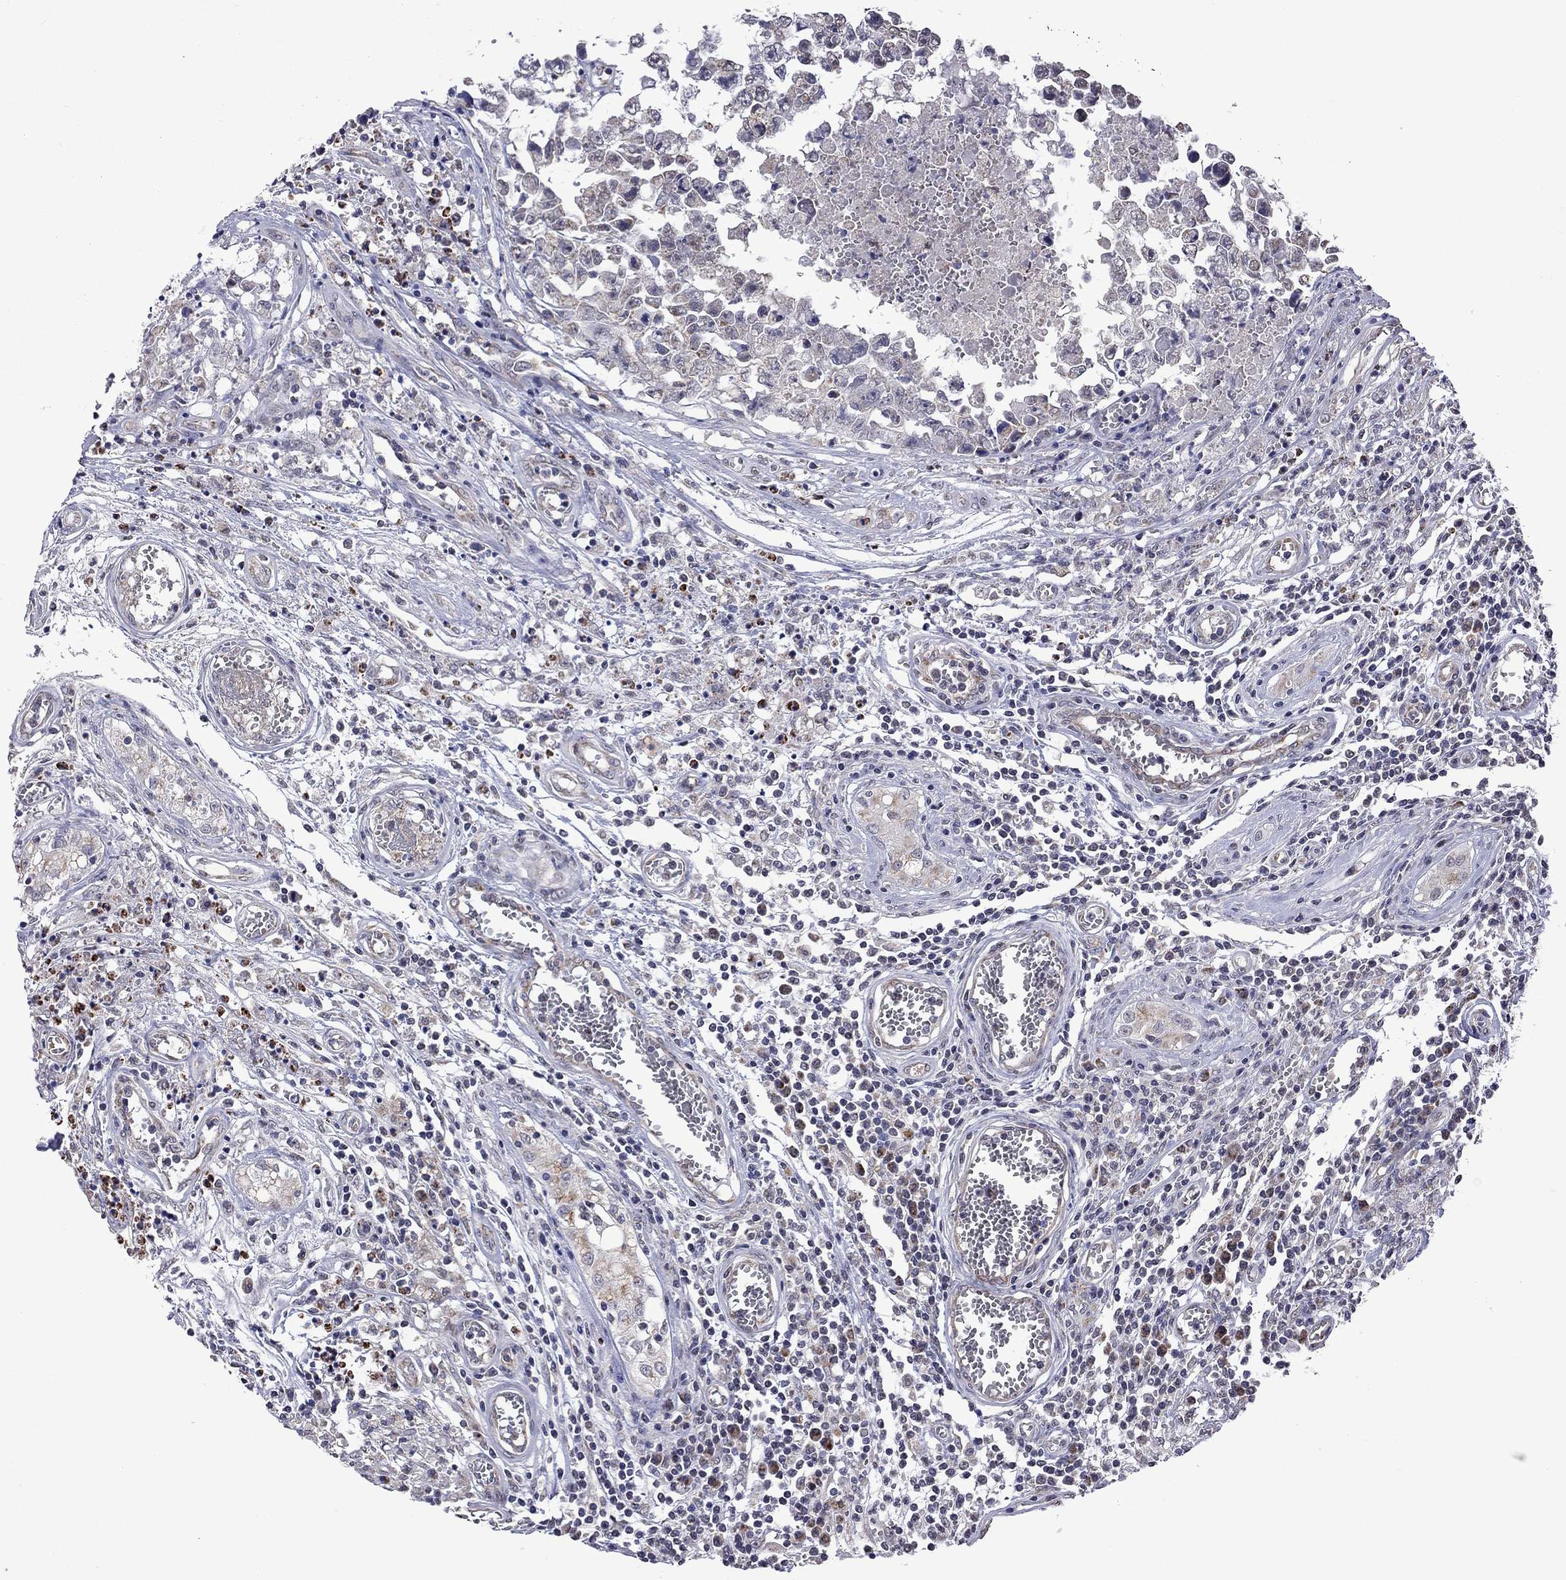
{"staining": {"intensity": "weak", "quantity": "25%-75%", "location": "cytoplasmic/membranous"}, "tissue": "testis cancer", "cell_type": "Tumor cells", "image_type": "cancer", "snomed": [{"axis": "morphology", "description": "Carcinoma, Embryonal, NOS"}, {"axis": "topography", "description": "Testis"}], "caption": "Testis cancer (embryonal carcinoma) tissue reveals weak cytoplasmic/membranous staining in about 25%-75% of tumor cells", "gene": "NDUFB1", "patient": {"sex": "male", "age": 36}}